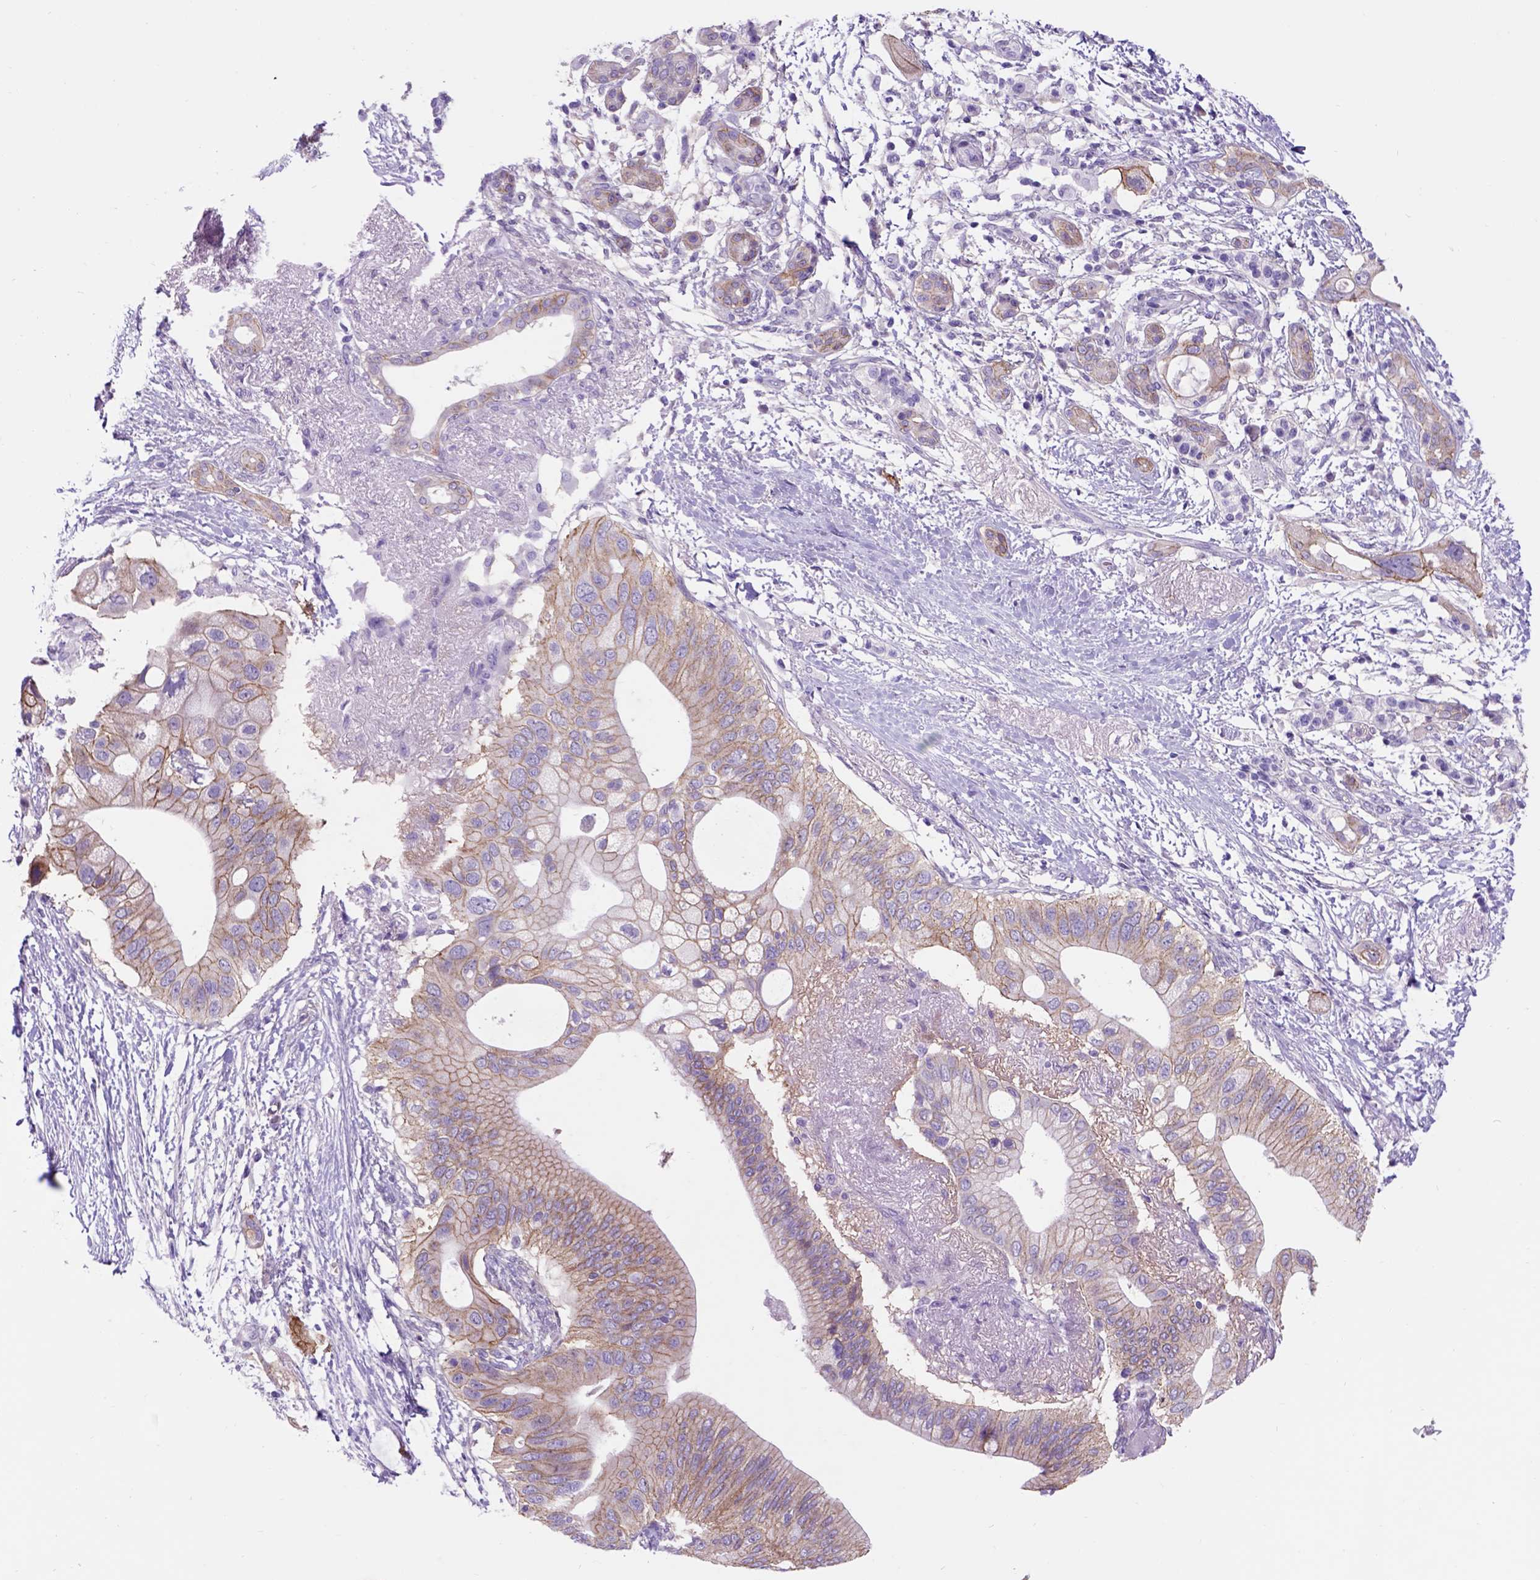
{"staining": {"intensity": "weak", "quantity": ">75%", "location": "cytoplasmic/membranous"}, "tissue": "pancreatic cancer", "cell_type": "Tumor cells", "image_type": "cancer", "snomed": [{"axis": "morphology", "description": "Adenocarcinoma, NOS"}, {"axis": "topography", "description": "Pancreas"}], "caption": "A high-resolution histopathology image shows immunohistochemistry (IHC) staining of pancreatic cancer (adenocarcinoma), which reveals weak cytoplasmic/membranous staining in approximately >75% of tumor cells.", "gene": "EGFR", "patient": {"sex": "female", "age": 72}}